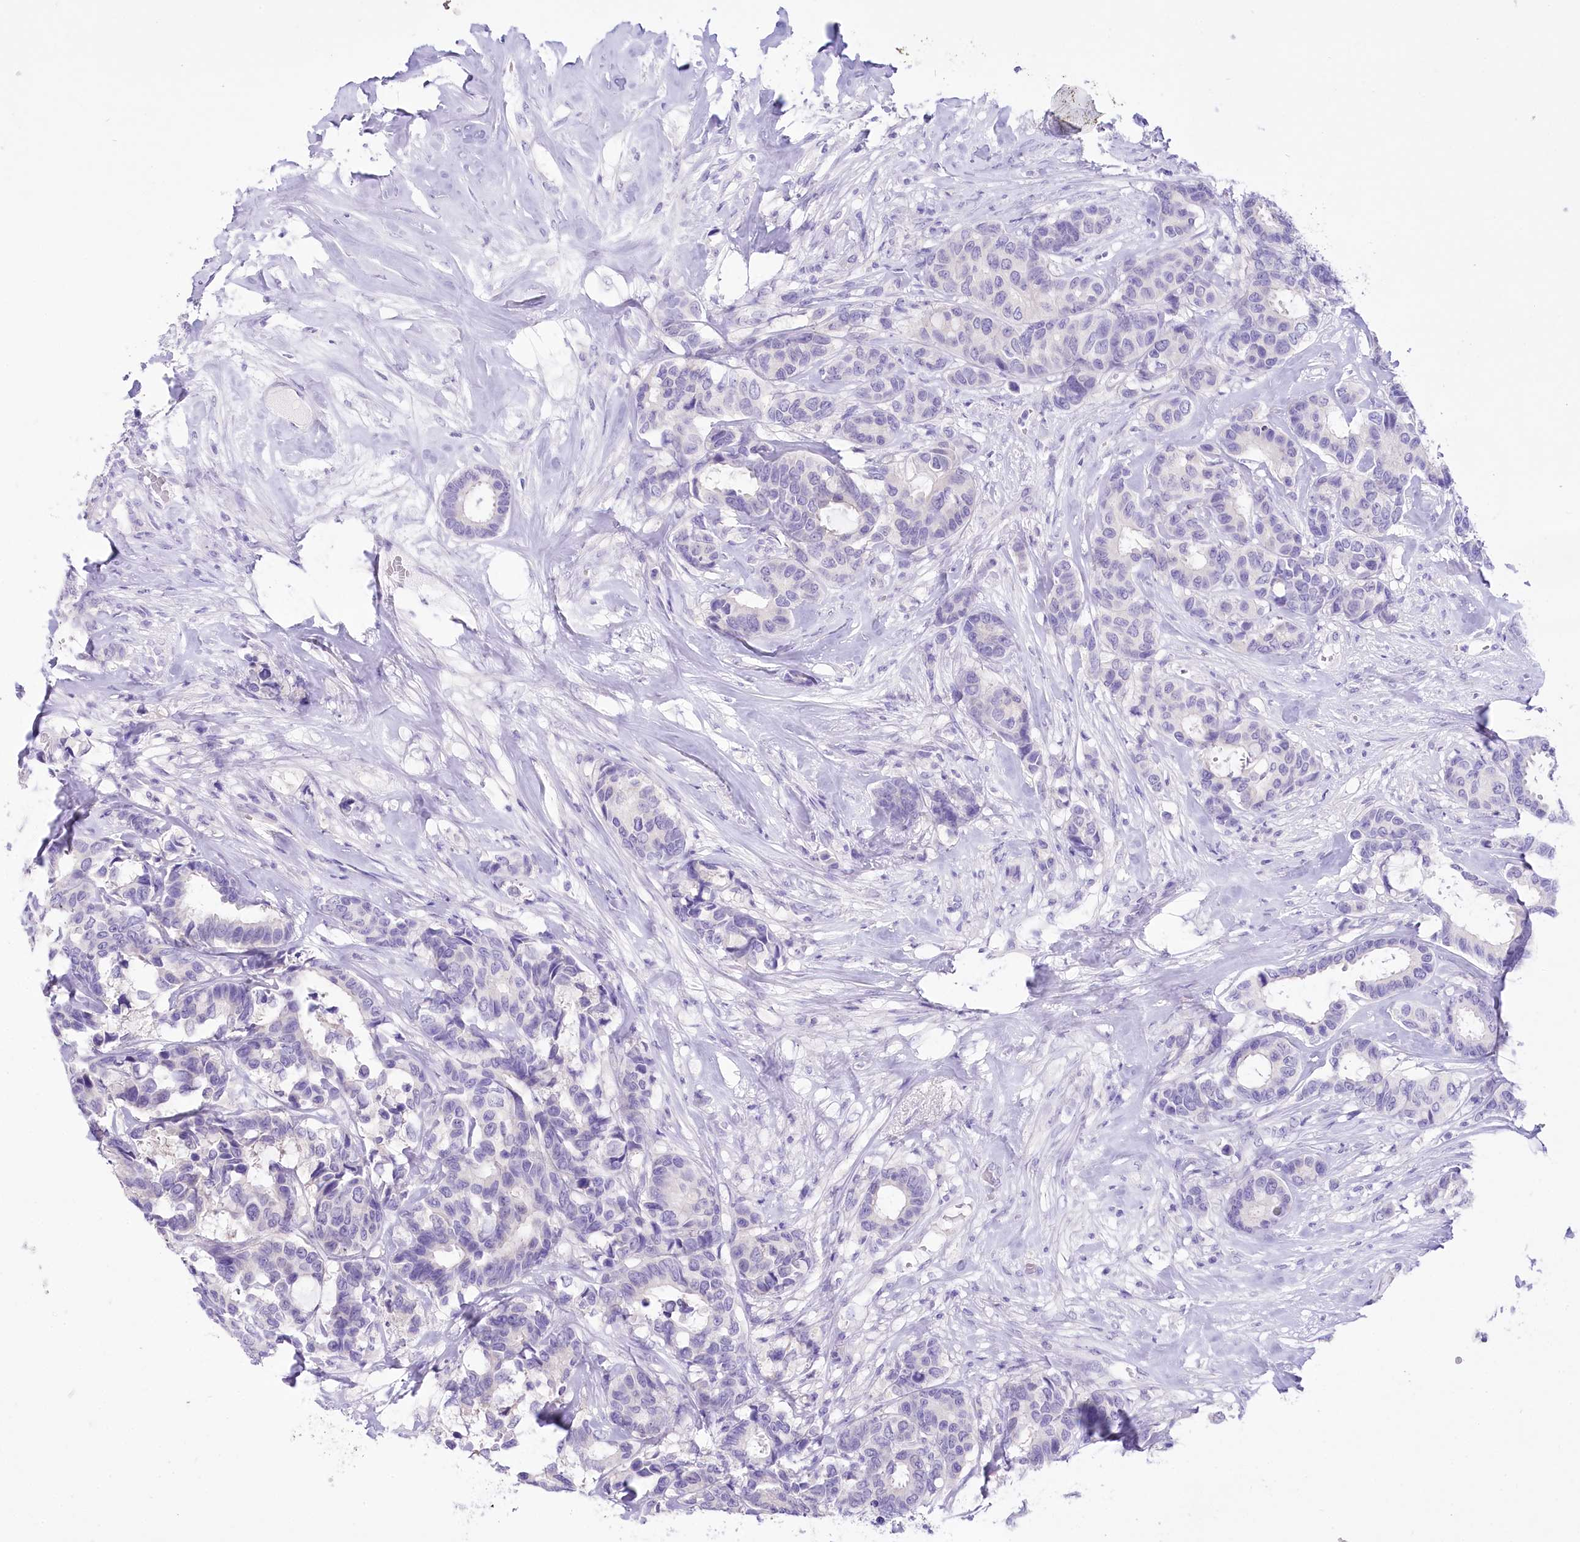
{"staining": {"intensity": "negative", "quantity": "none", "location": "none"}, "tissue": "breast cancer", "cell_type": "Tumor cells", "image_type": "cancer", "snomed": [{"axis": "morphology", "description": "Duct carcinoma"}, {"axis": "topography", "description": "Breast"}], "caption": "Histopathology image shows no protein expression in tumor cells of breast cancer tissue. Nuclei are stained in blue.", "gene": "PBLD", "patient": {"sex": "female", "age": 87}}